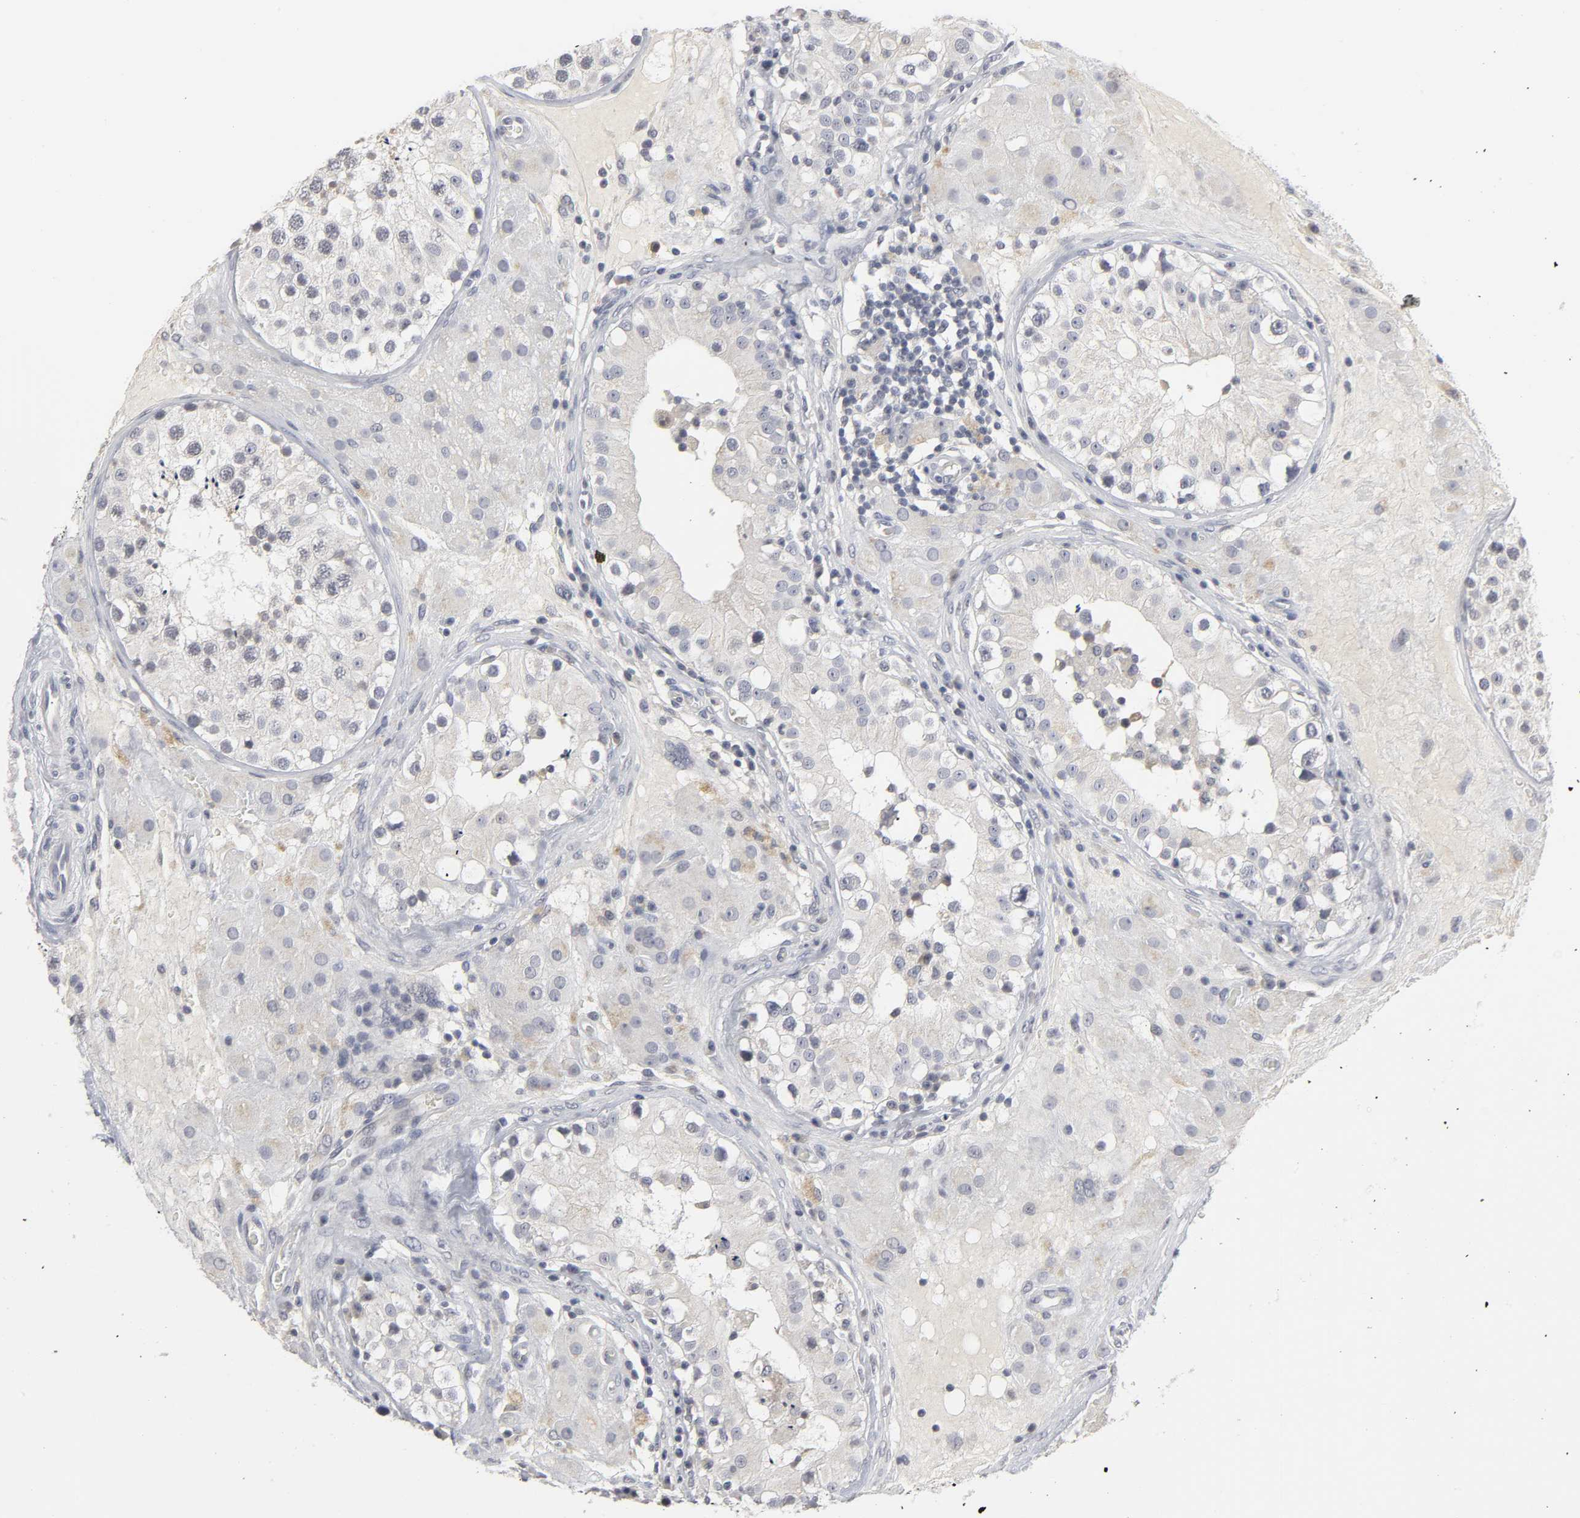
{"staining": {"intensity": "negative", "quantity": "none", "location": "none"}, "tissue": "testis", "cell_type": "Cells in seminiferous ducts", "image_type": "normal", "snomed": [{"axis": "morphology", "description": "Normal tissue, NOS"}, {"axis": "topography", "description": "Testis"}], "caption": "Benign testis was stained to show a protein in brown. There is no significant expression in cells in seminiferous ducts. (Stains: DAB (3,3'-diaminobenzidine) immunohistochemistry (IHC) with hematoxylin counter stain, Microscopy: brightfield microscopy at high magnification).", "gene": "TCAP", "patient": {"sex": "male", "age": 26}}